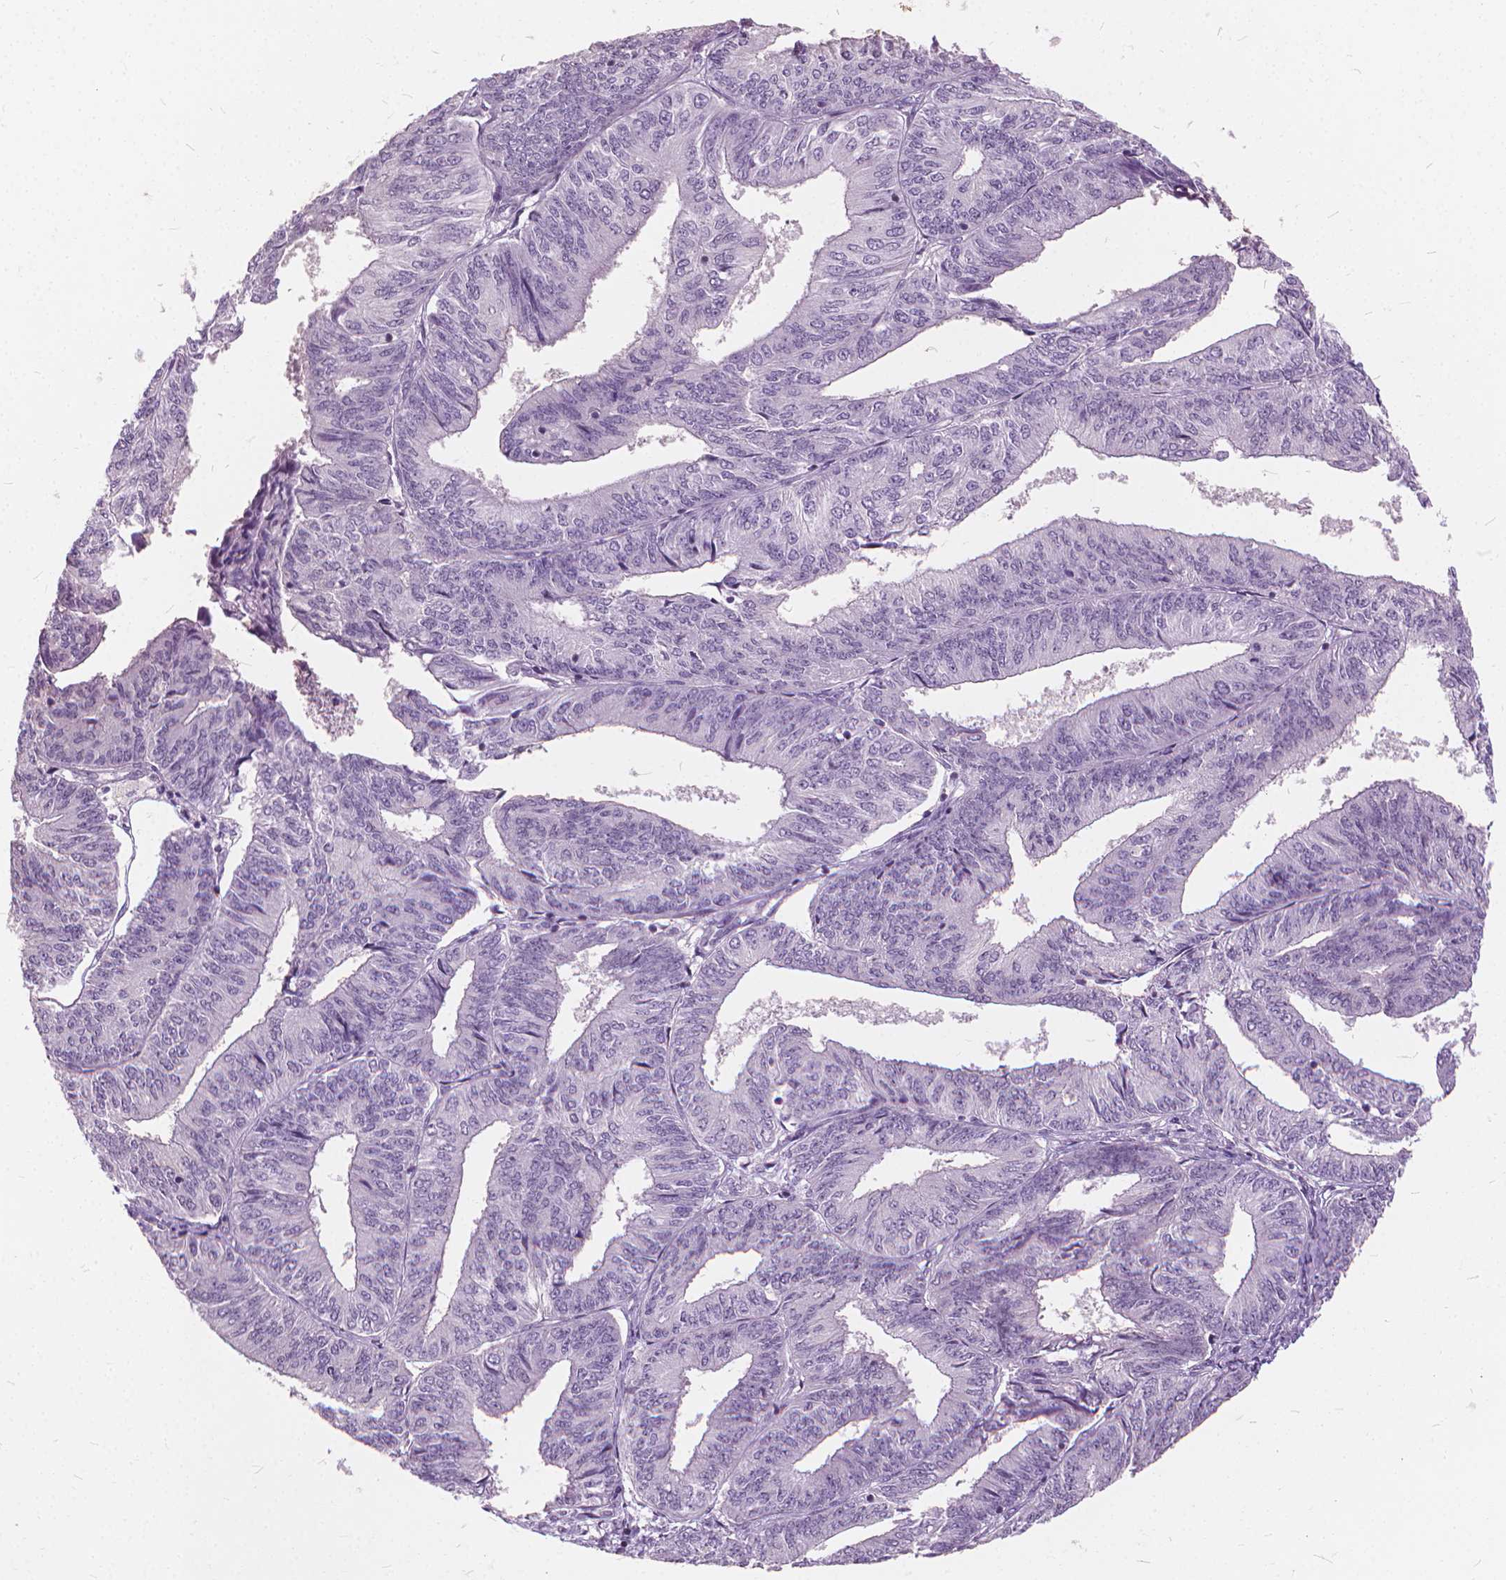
{"staining": {"intensity": "negative", "quantity": "none", "location": "none"}, "tissue": "endometrial cancer", "cell_type": "Tumor cells", "image_type": "cancer", "snomed": [{"axis": "morphology", "description": "Adenocarcinoma, NOS"}, {"axis": "topography", "description": "Endometrium"}], "caption": "Immunohistochemical staining of human endometrial adenocarcinoma exhibits no significant expression in tumor cells.", "gene": "STAT5B", "patient": {"sex": "female", "age": 58}}